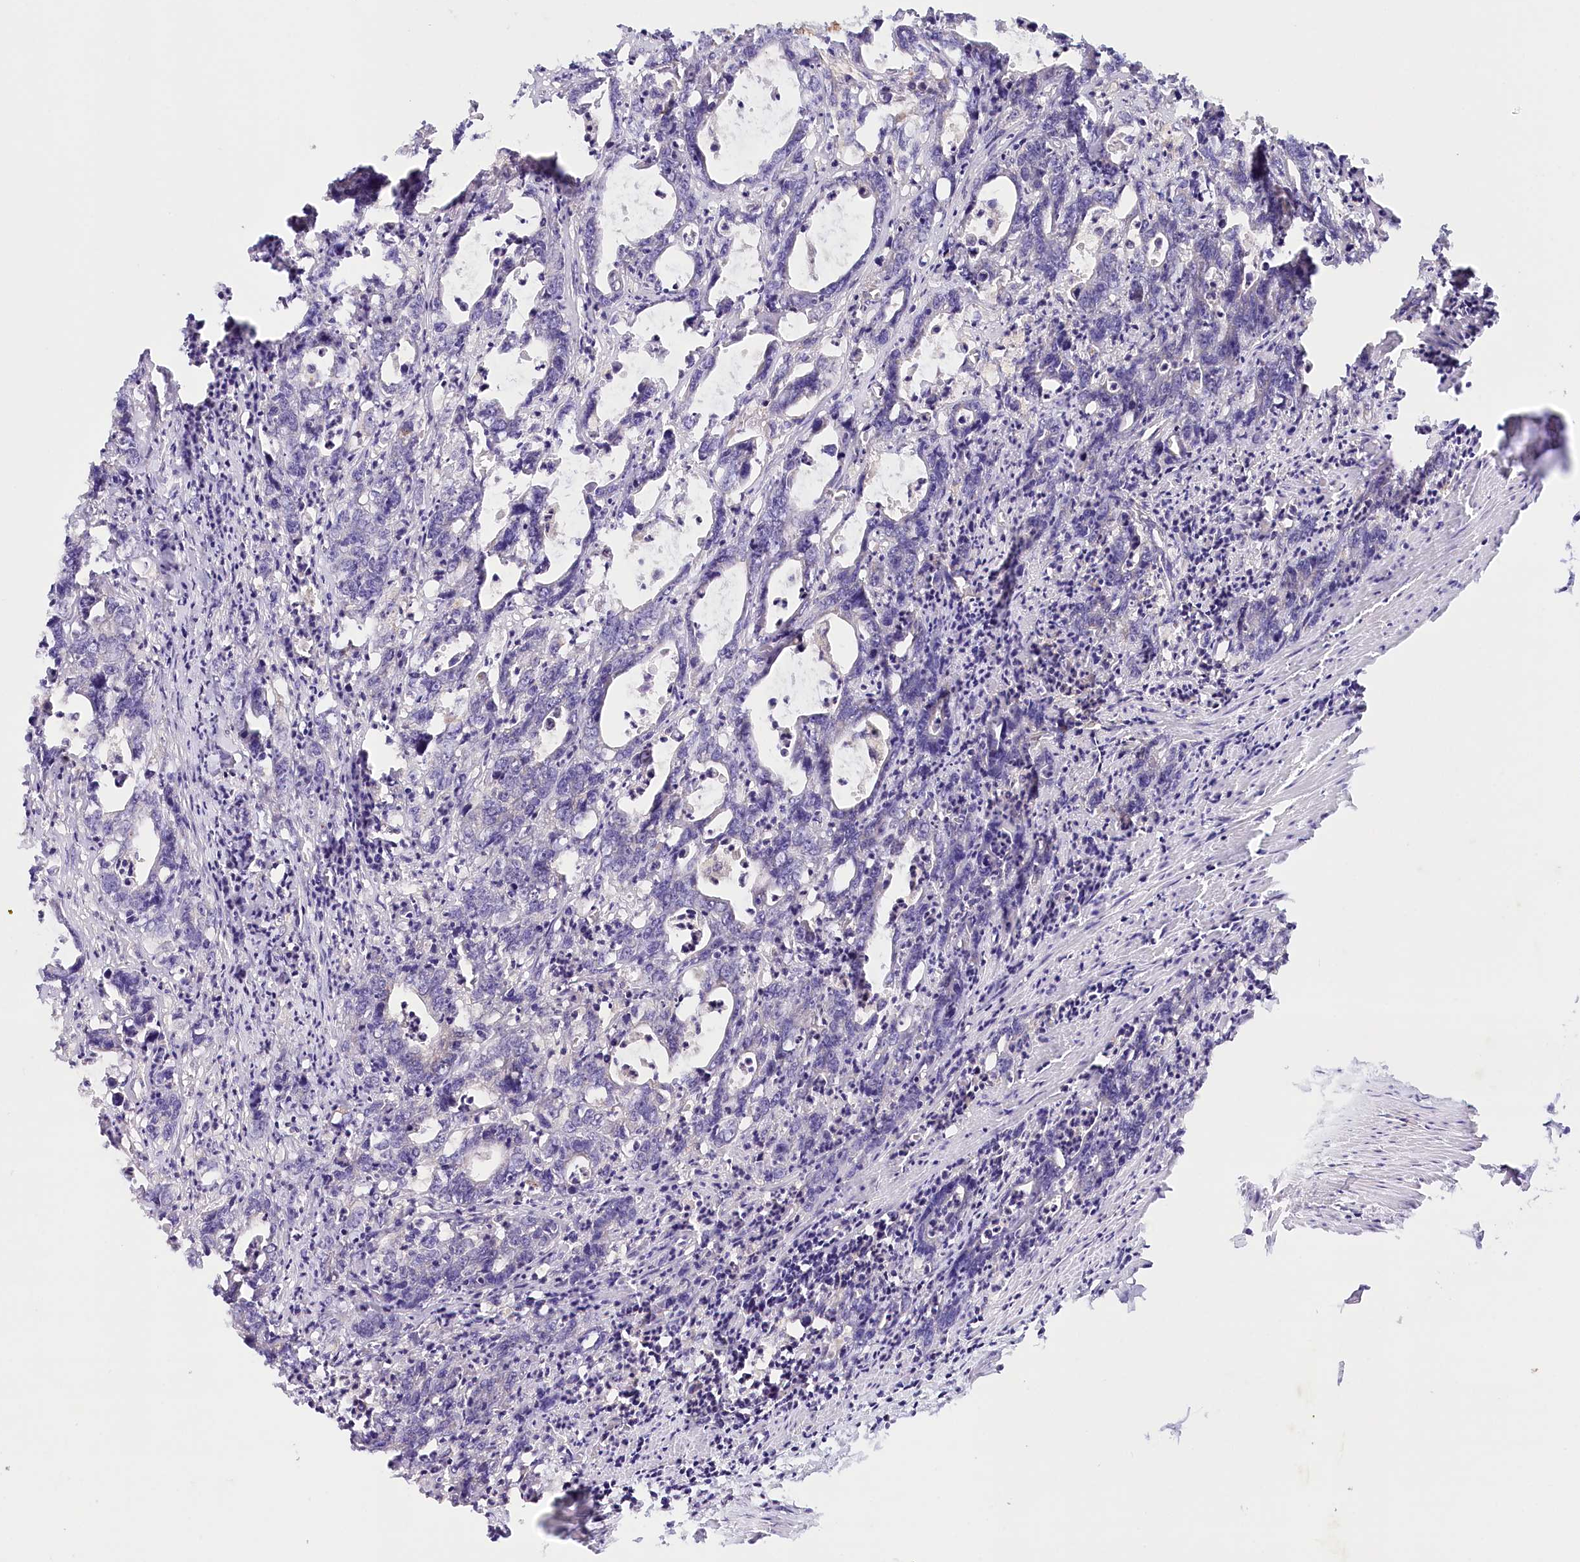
{"staining": {"intensity": "negative", "quantity": "none", "location": "none"}, "tissue": "colorectal cancer", "cell_type": "Tumor cells", "image_type": "cancer", "snomed": [{"axis": "morphology", "description": "Adenocarcinoma, NOS"}, {"axis": "topography", "description": "Colon"}], "caption": "Immunohistochemistry (IHC) of human colorectal cancer displays no positivity in tumor cells. The staining was performed using DAB (3,3'-diaminobenzidine) to visualize the protein expression in brown, while the nuclei were stained in blue with hematoxylin (Magnification: 20x).", "gene": "TNIP1", "patient": {"sex": "female", "age": 75}}